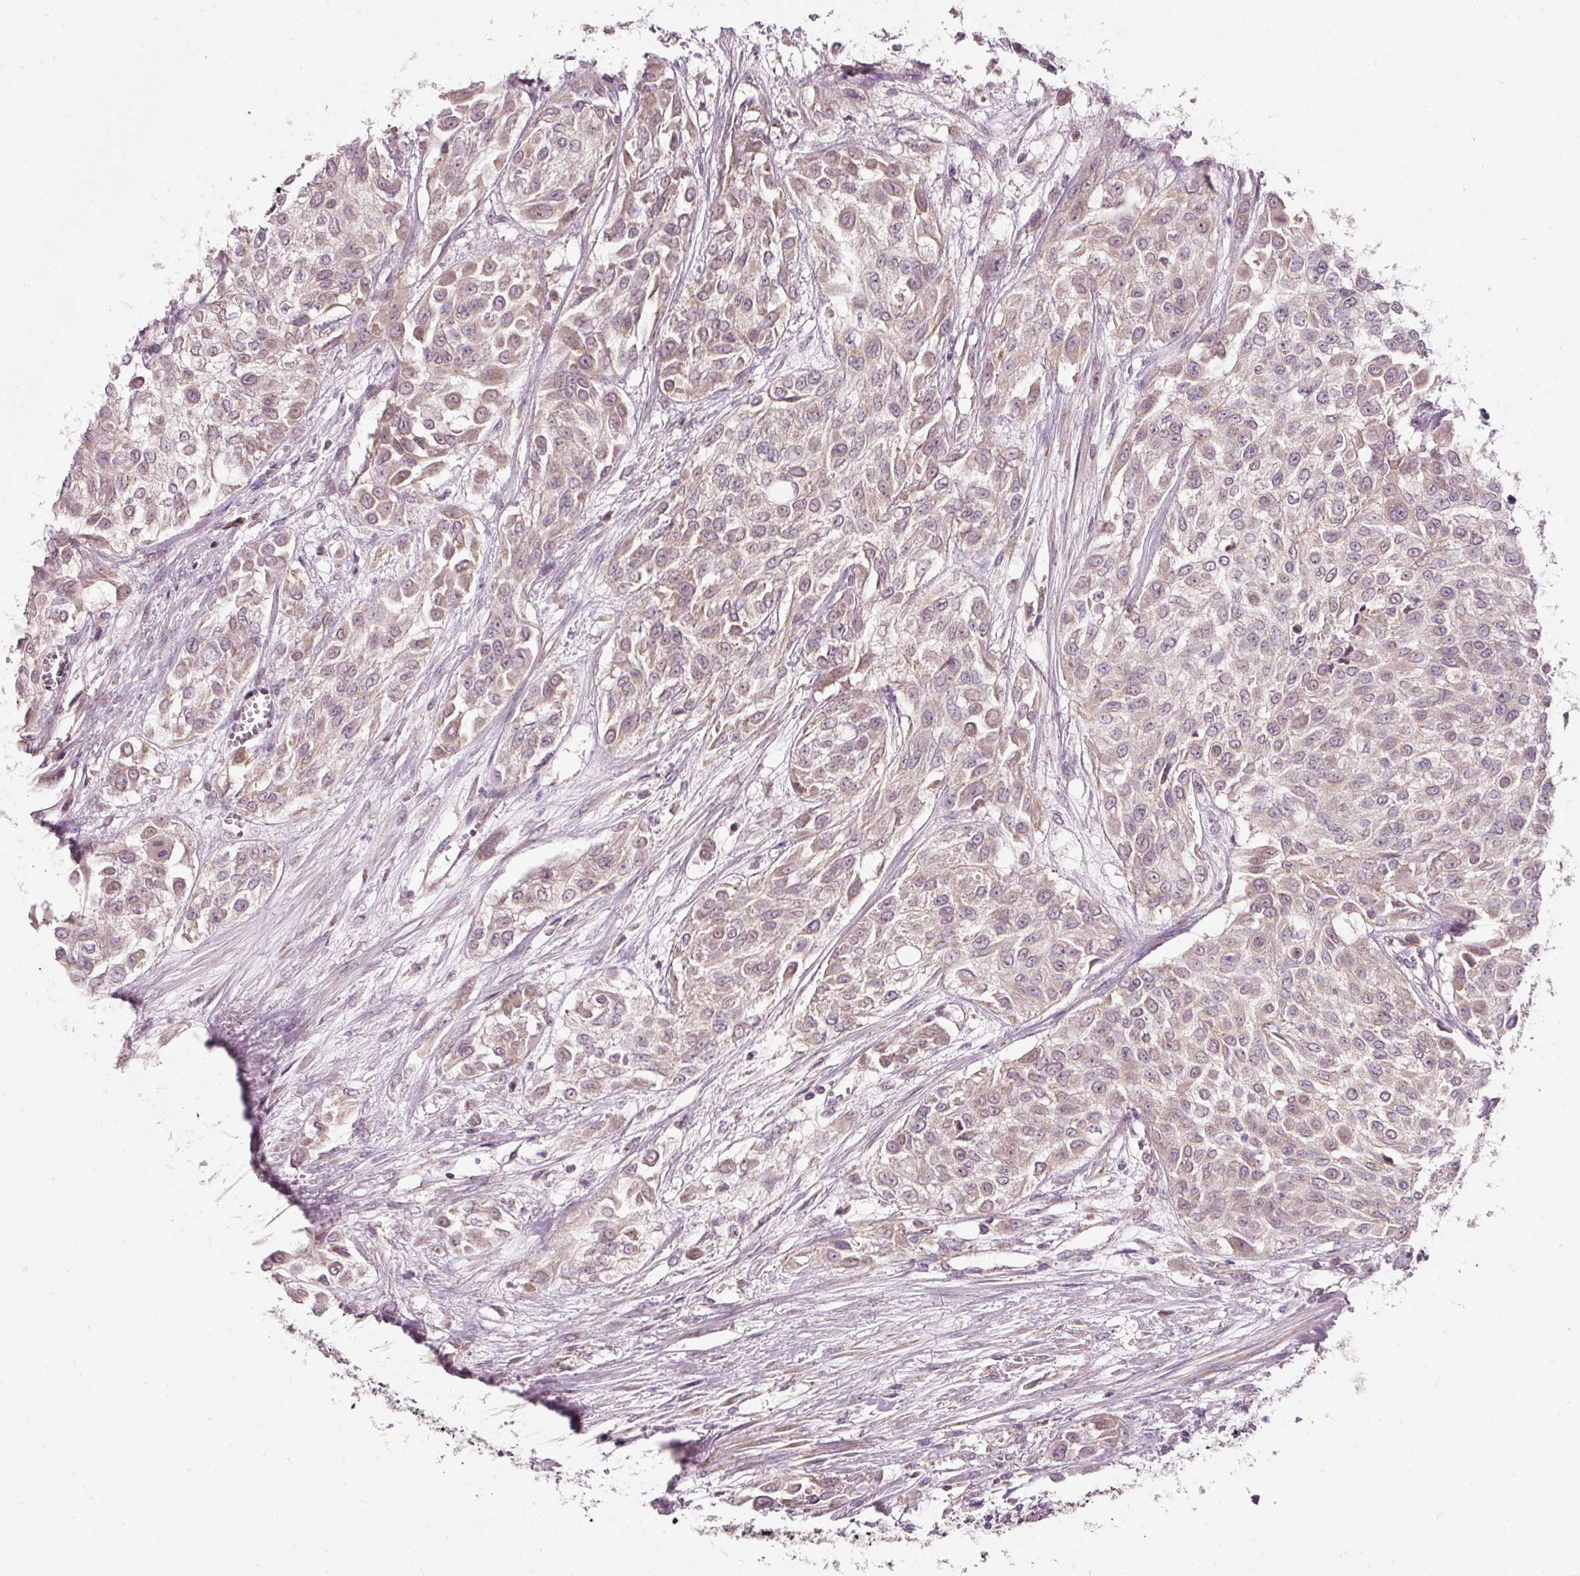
{"staining": {"intensity": "weak", "quantity": ">75%", "location": "cytoplasmic/membranous"}, "tissue": "urothelial cancer", "cell_type": "Tumor cells", "image_type": "cancer", "snomed": [{"axis": "morphology", "description": "Urothelial carcinoma, High grade"}, {"axis": "topography", "description": "Urinary bladder"}], "caption": "An immunohistochemistry (IHC) micrograph of tumor tissue is shown. Protein staining in brown shows weak cytoplasmic/membranous positivity in urothelial cancer within tumor cells. The staining is performed using DAB brown chromogen to label protein expression. The nuclei are counter-stained blue using hematoxylin.", "gene": "FAM78B", "patient": {"sex": "male", "age": 57}}